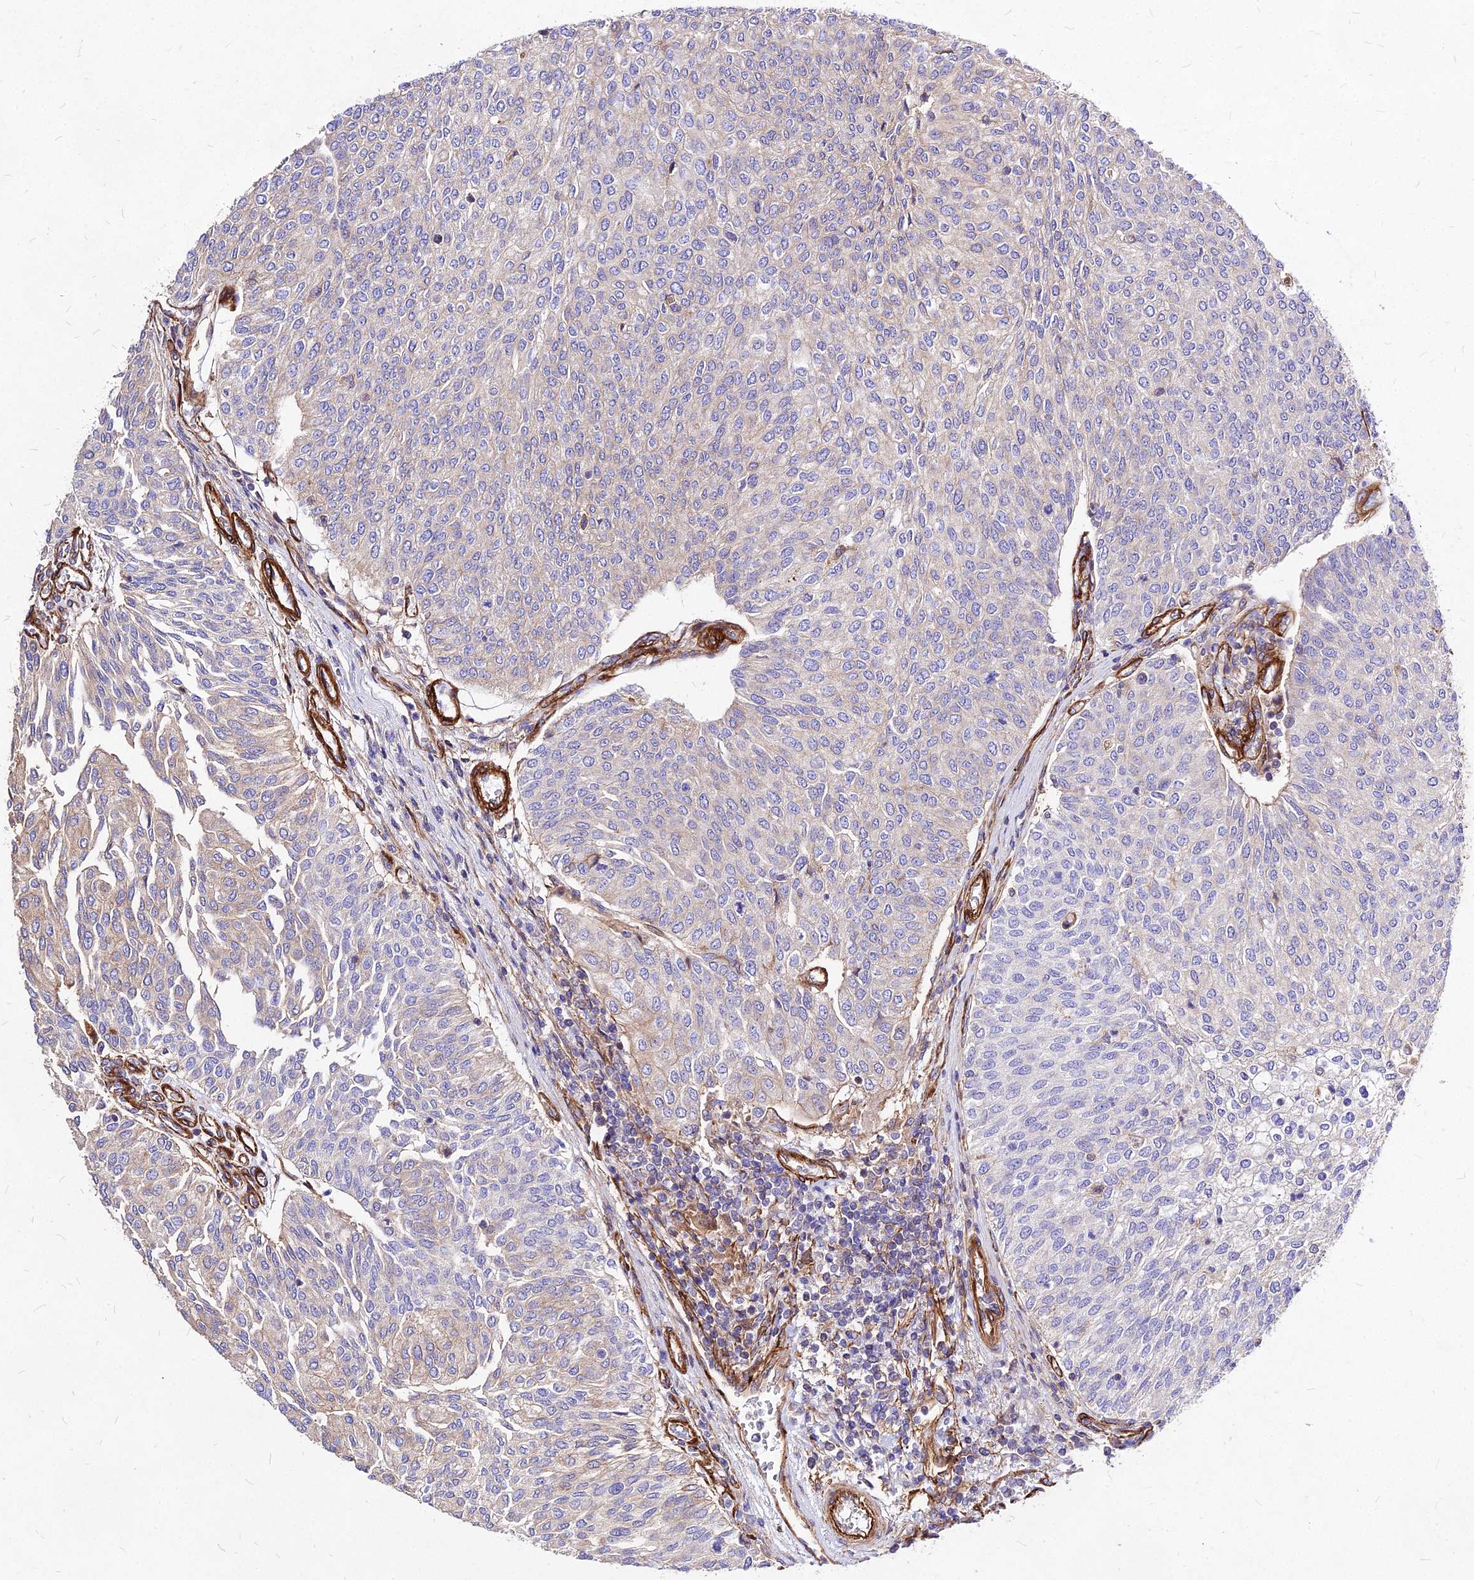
{"staining": {"intensity": "moderate", "quantity": "25%-75%", "location": "cytoplasmic/membranous"}, "tissue": "urothelial cancer", "cell_type": "Tumor cells", "image_type": "cancer", "snomed": [{"axis": "morphology", "description": "Urothelial carcinoma, High grade"}, {"axis": "topography", "description": "Urinary bladder"}], "caption": "IHC histopathology image of neoplastic tissue: urothelial cancer stained using immunohistochemistry displays medium levels of moderate protein expression localized specifically in the cytoplasmic/membranous of tumor cells, appearing as a cytoplasmic/membranous brown color.", "gene": "EFCC1", "patient": {"sex": "female", "age": 79}}